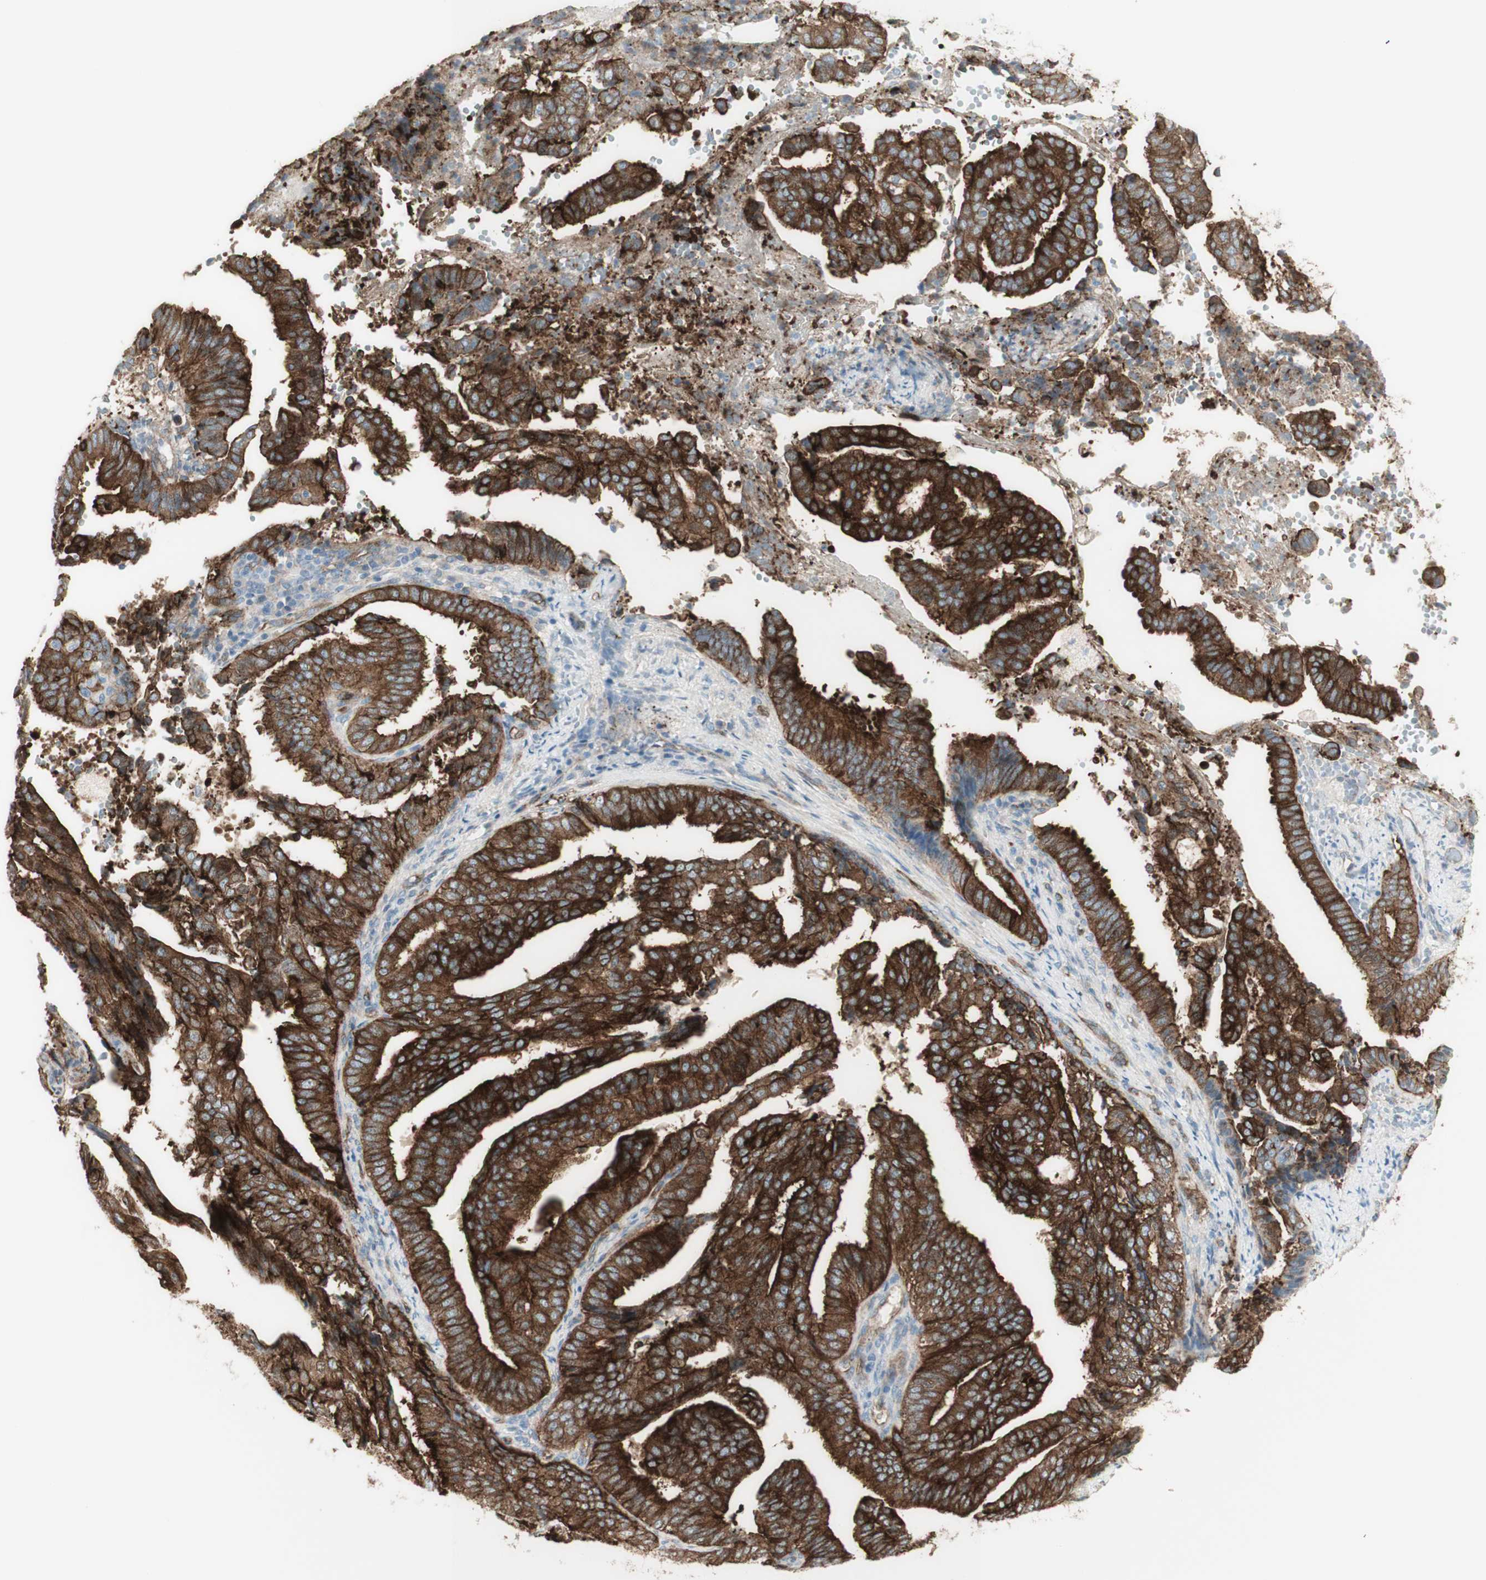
{"staining": {"intensity": "strong", "quantity": ">75%", "location": "cytoplasmic/membranous"}, "tissue": "endometrial cancer", "cell_type": "Tumor cells", "image_type": "cancer", "snomed": [{"axis": "morphology", "description": "Adenocarcinoma, NOS"}, {"axis": "topography", "description": "Endometrium"}], "caption": "This histopathology image reveals immunohistochemistry staining of human endometrial cancer, with high strong cytoplasmic/membranous positivity in about >75% of tumor cells.", "gene": "MYO6", "patient": {"sex": "female", "age": 58}}